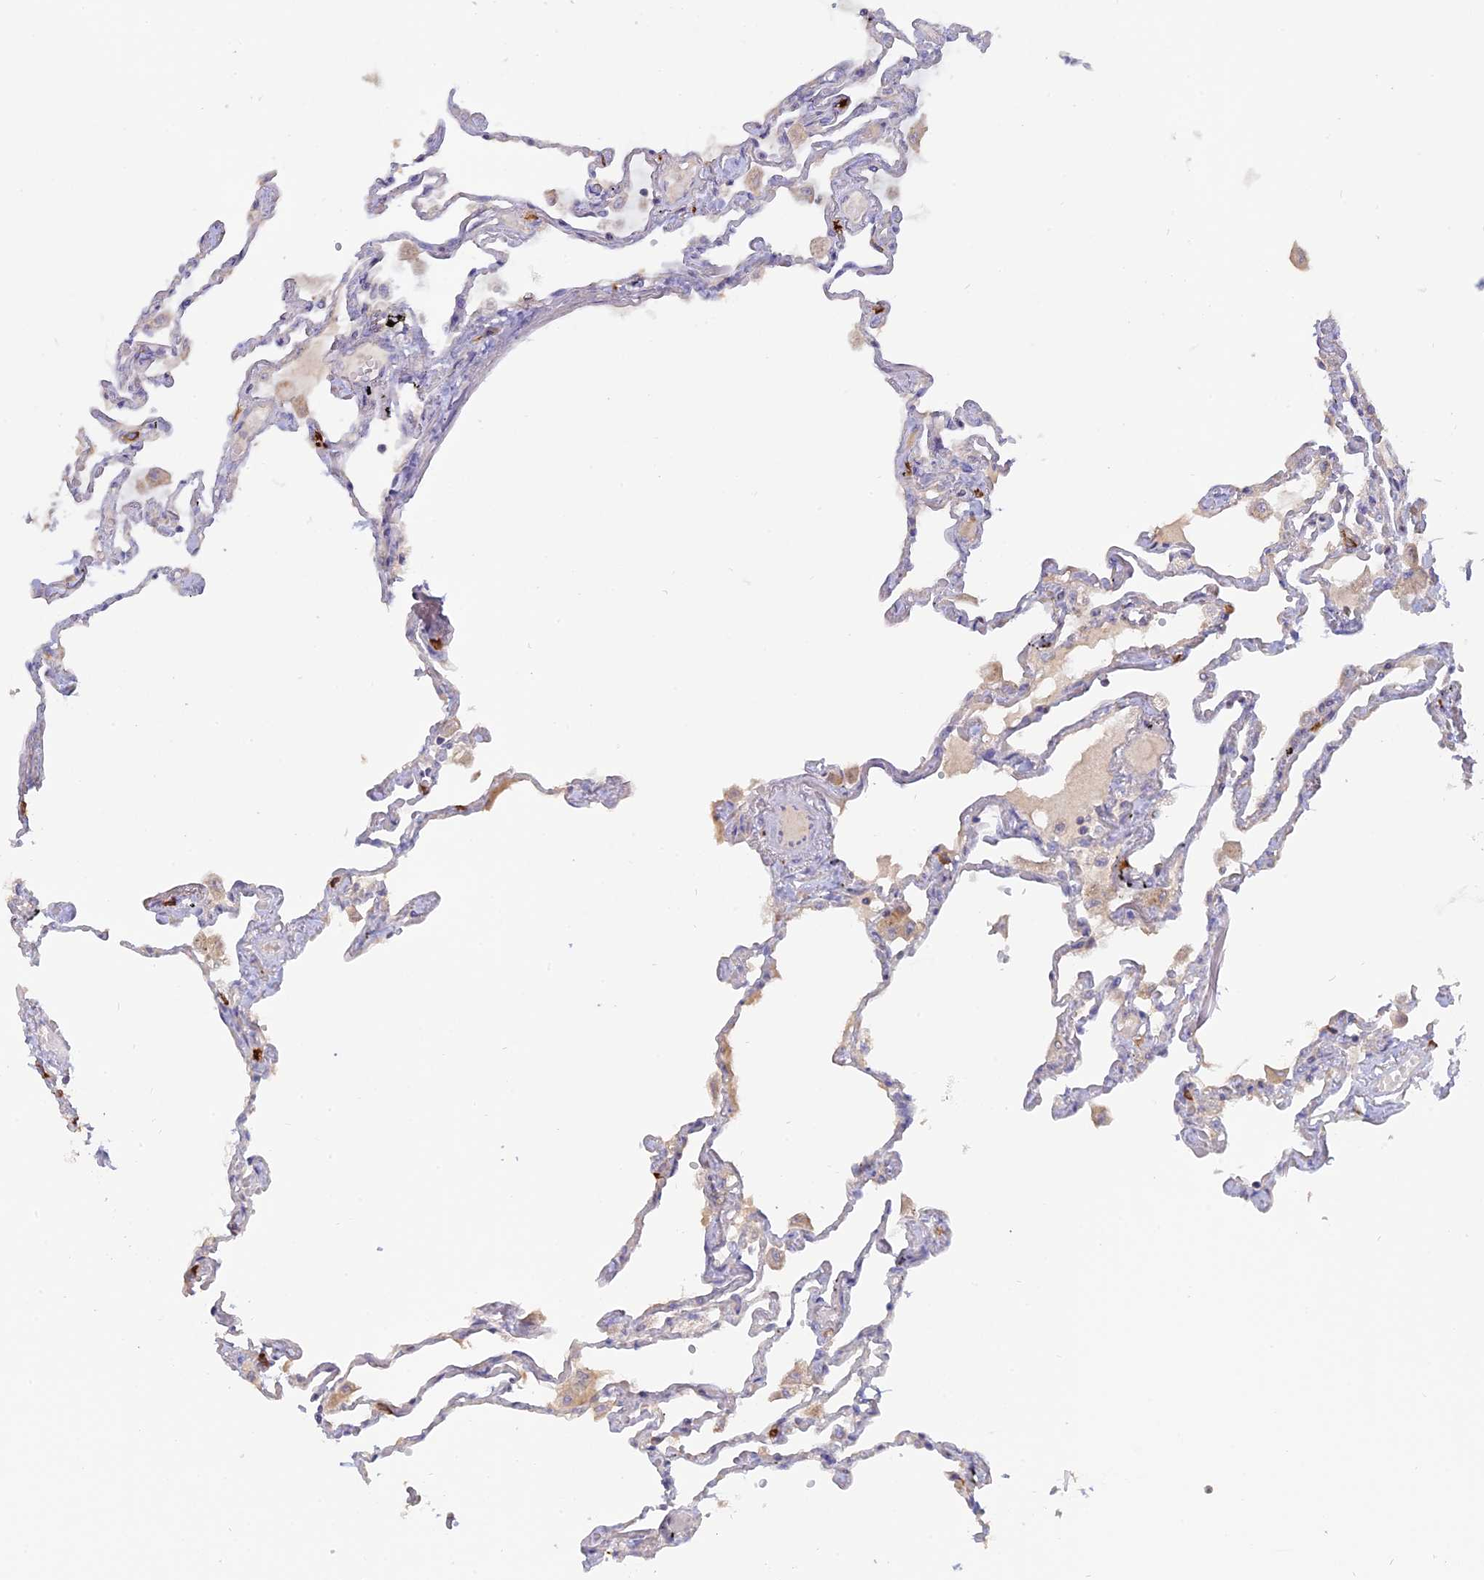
{"staining": {"intensity": "moderate", "quantity": "<25%", "location": "cytoplasmic/membranous"}, "tissue": "lung", "cell_type": "Alveolar cells", "image_type": "normal", "snomed": [{"axis": "morphology", "description": "Normal tissue, NOS"}, {"axis": "topography", "description": "Lung"}], "caption": "Moderate cytoplasmic/membranous protein positivity is seen in about <25% of alveolar cells in lung. Nuclei are stained in blue.", "gene": "SFT2D2", "patient": {"sex": "female", "age": 67}}